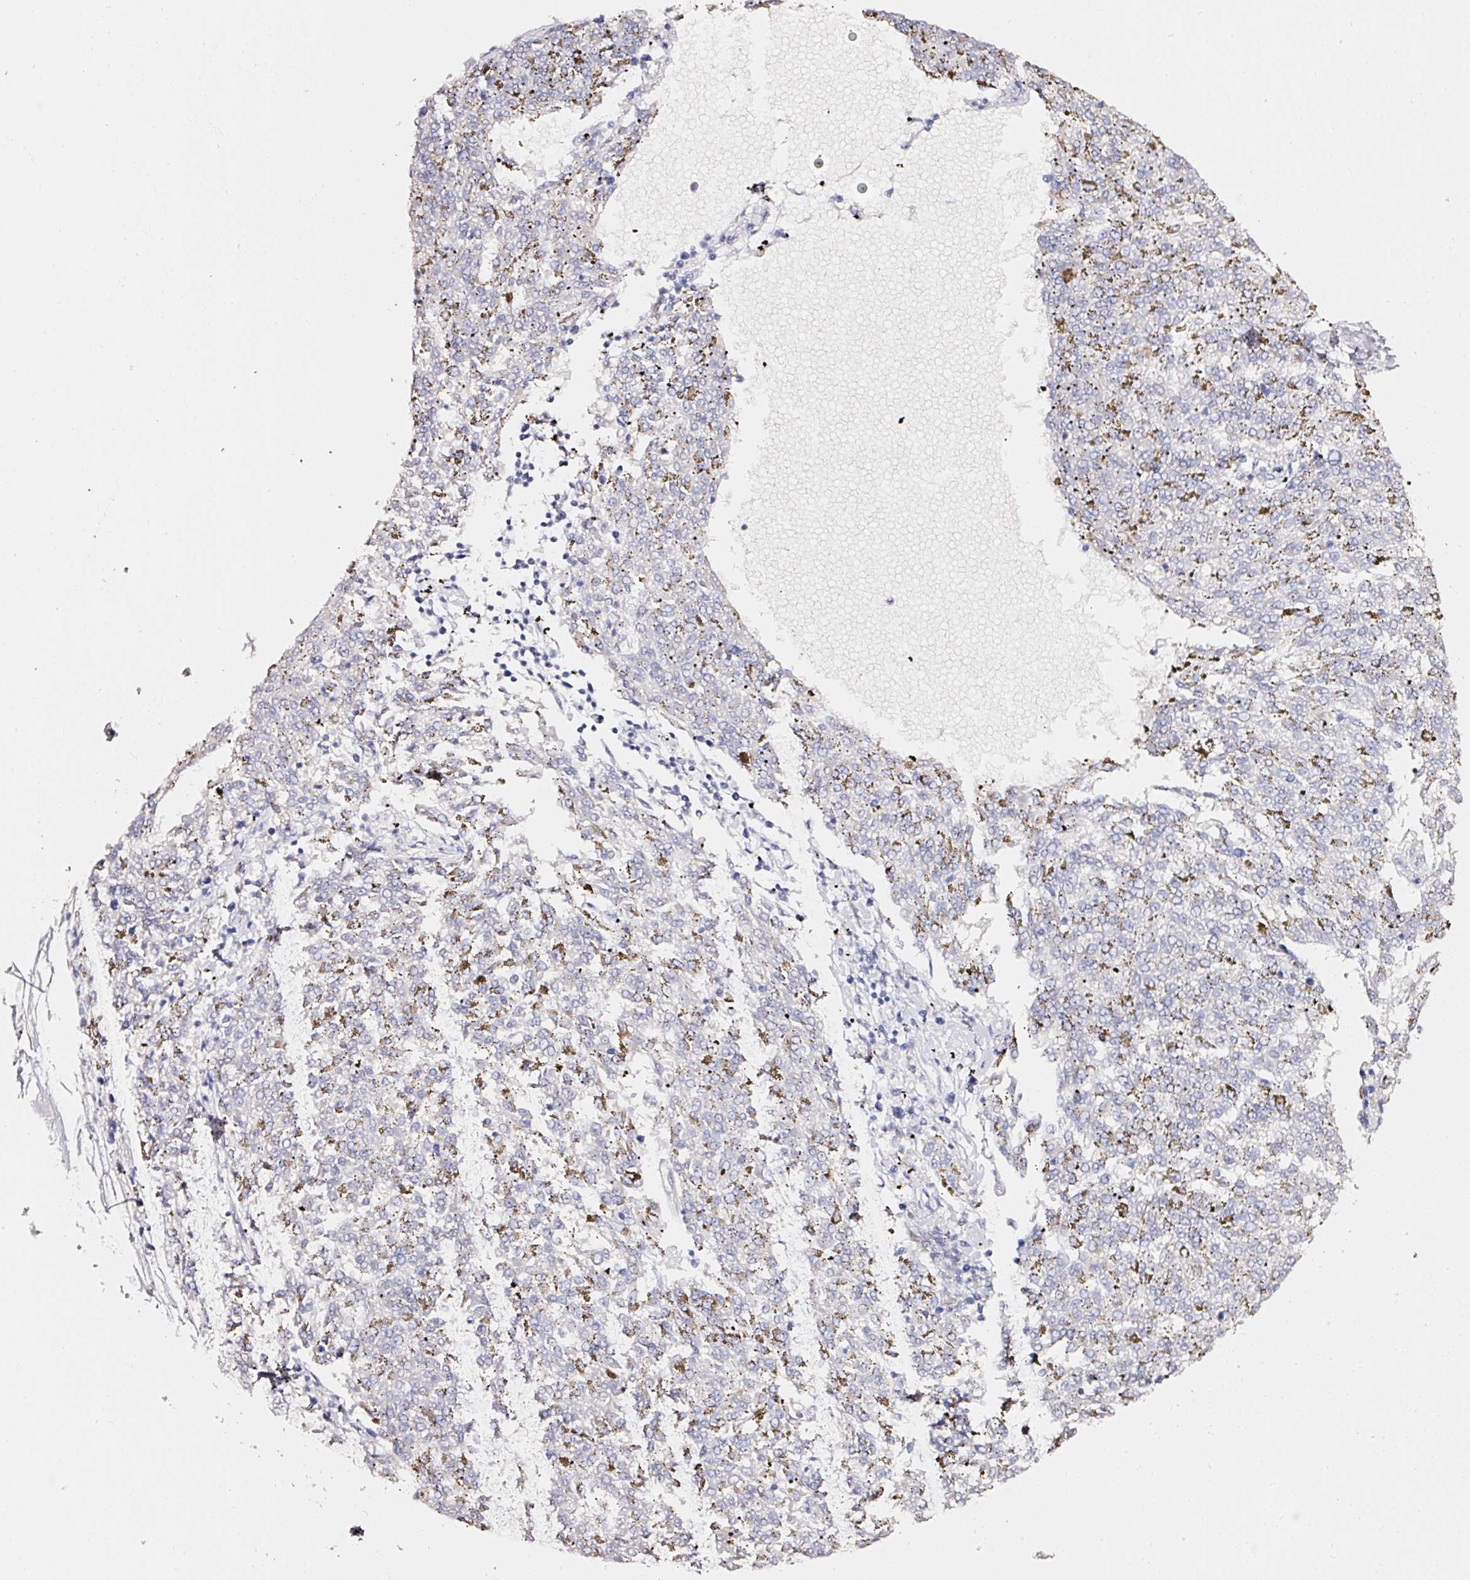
{"staining": {"intensity": "negative", "quantity": "none", "location": "none"}, "tissue": "melanoma", "cell_type": "Tumor cells", "image_type": "cancer", "snomed": [{"axis": "morphology", "description": "Malignant melanoma, NOS"}, {"axis": "topography", "description": "Skin"}], "caption": "Immunohistochemical staining of melanoma reveals no significant positivity in tumor cells. (Brightfield microscopy of DAB immunohistochemistry (IHC) at high magnification).", "gene": "PDXDC1", "patient": {"sex": "female", "age": 72}}